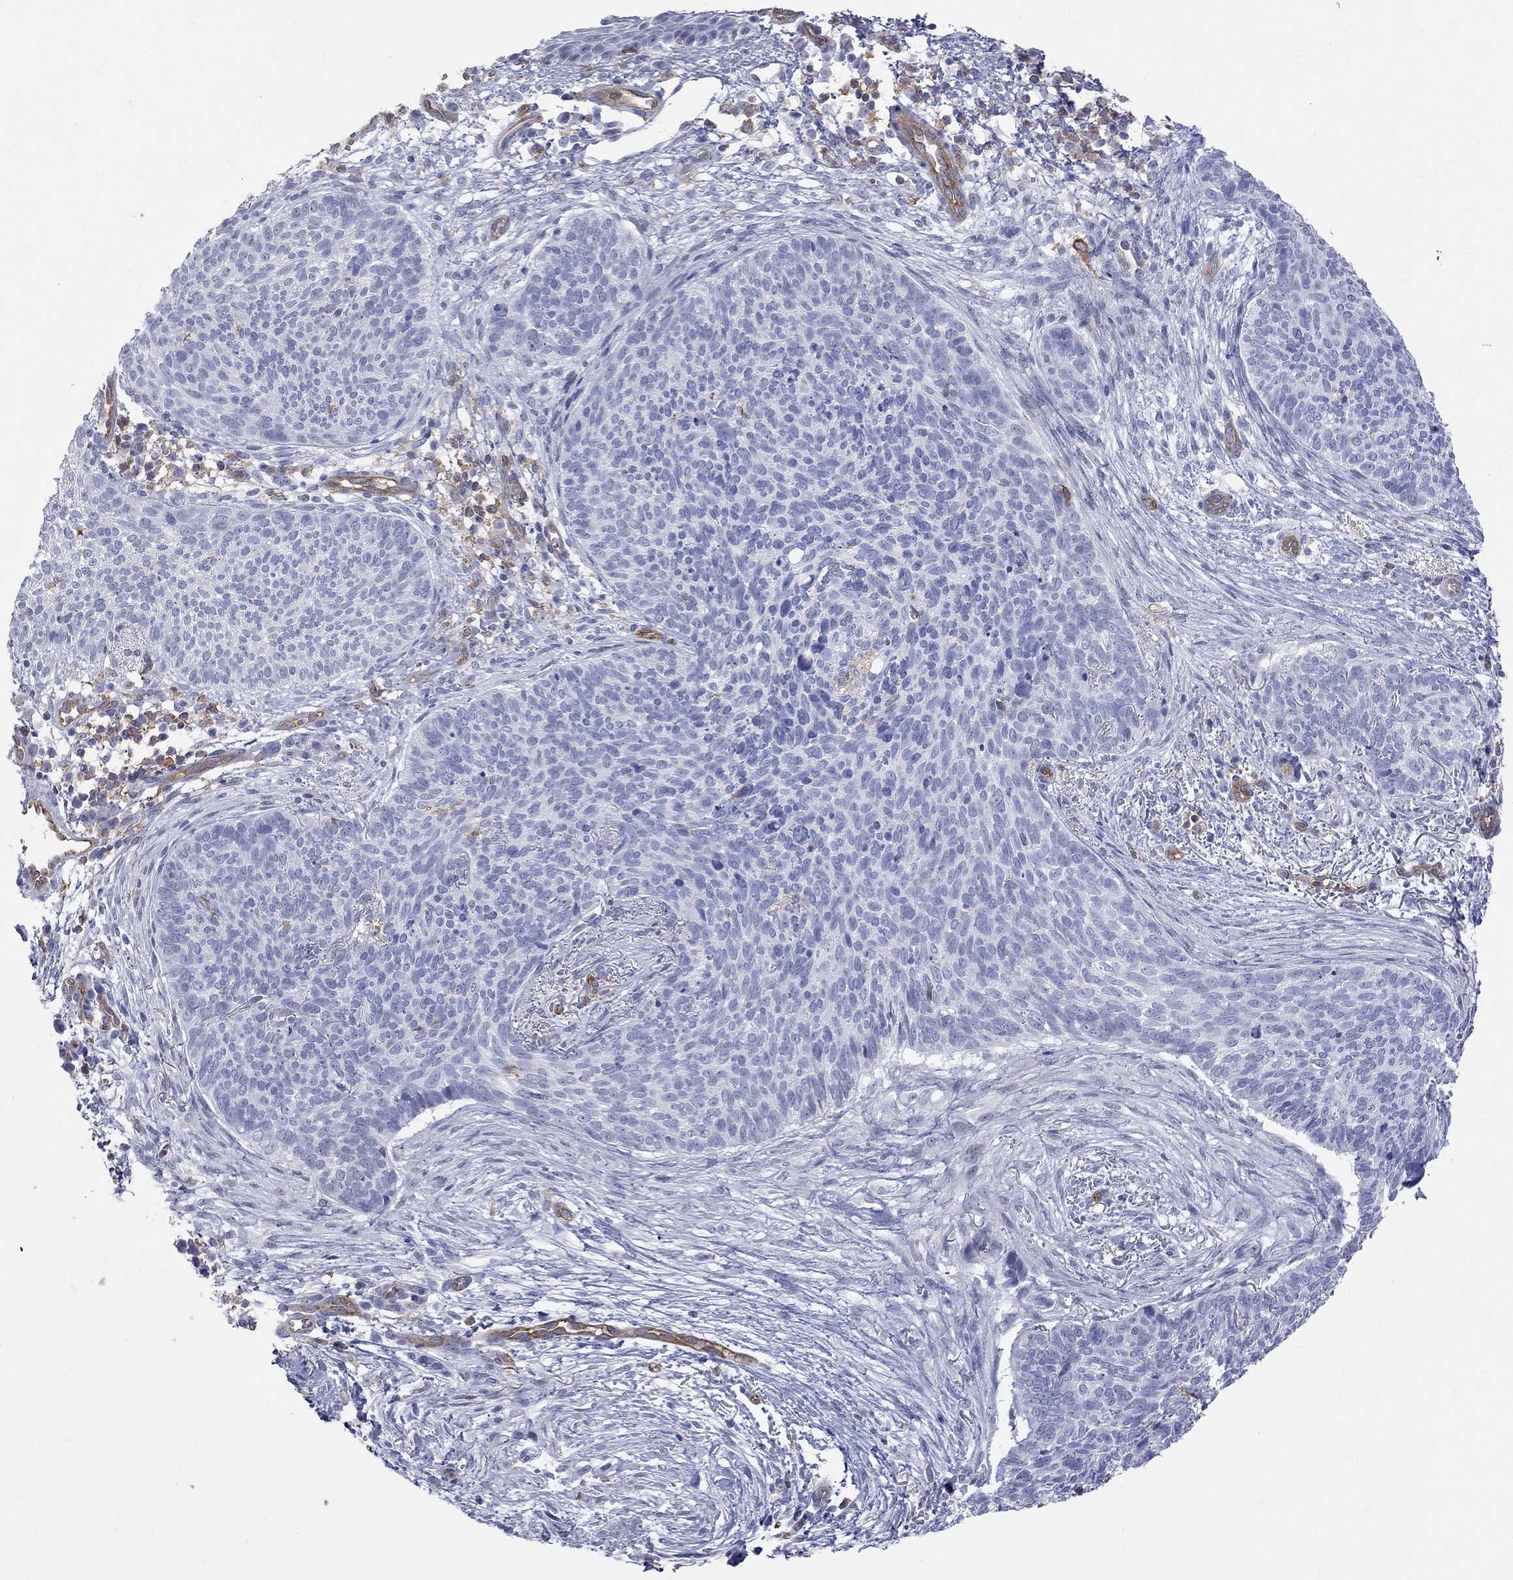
{"staining": {"intensity": "negative", "quantity": "none", "location": "none"}, "tissue": "skin cancer", "cell_type": "Tumor cells", "image_type": "cancer", "snomed": [{"axis": "morphology", "description": "Basal cell carcinoma"}, {"axis": "topography", "description": "Skin"}], "caption": "Micrograph shows no significant protein staining in tumor cells of skin cancer.", "gene": "ABI3", "patient": {"sex": "male", "age": 64}}